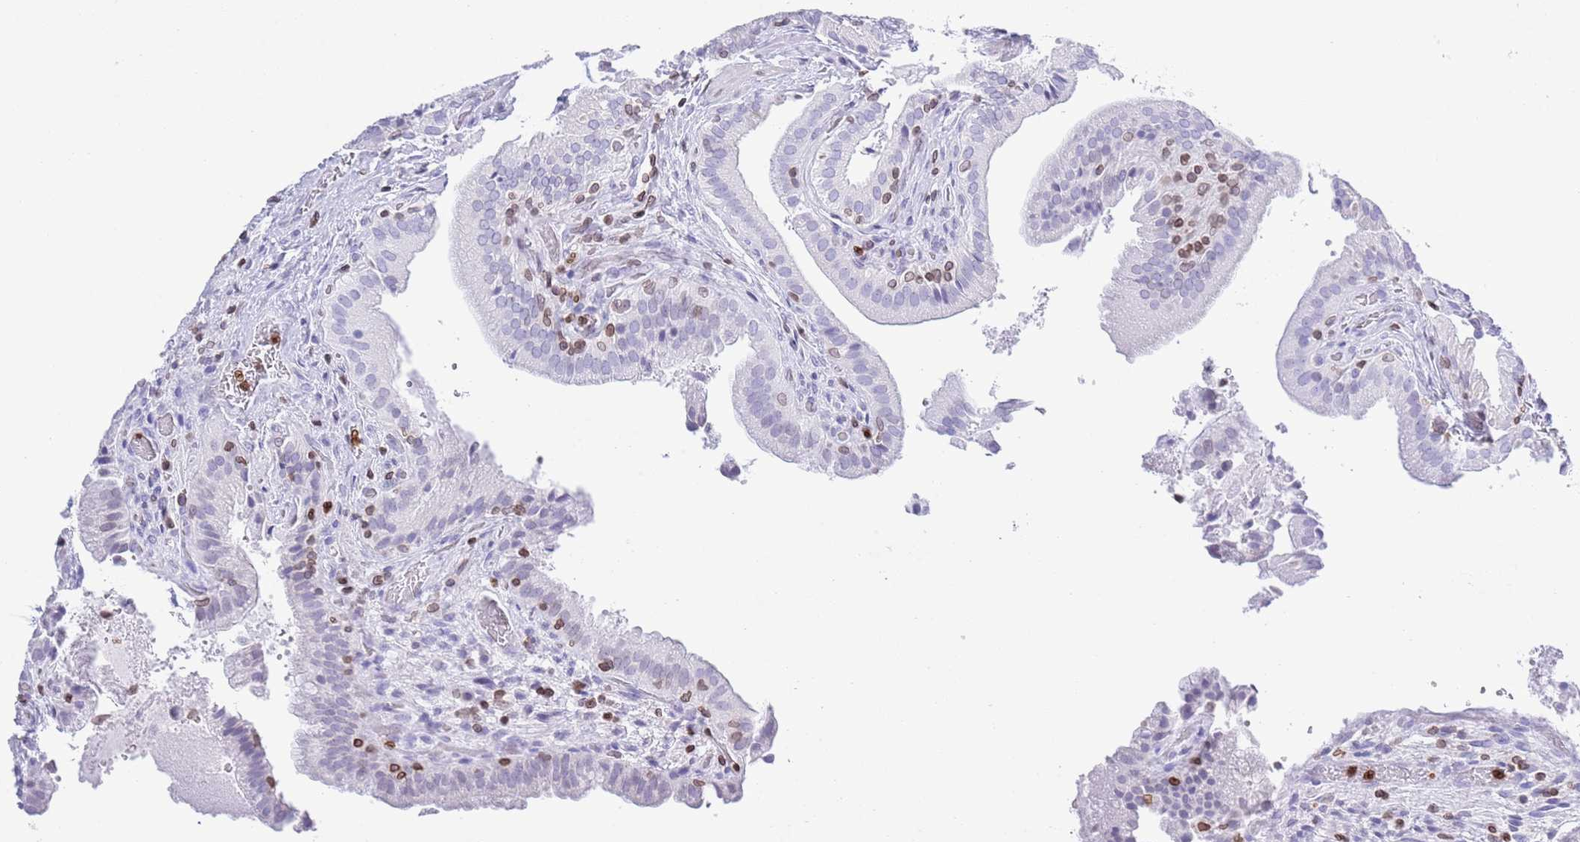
{"staining": {"intensity": "negative", "quantity": "none", "location": "none"}, "tissue": "gallbladder", "cell_type": "Glandular cells", "image_type": "normal", "snomed": [{"axis": "morphology", "description": "Normal tissue, NOS"}, {"axis": "topography", "description": "Gallbladder"}], "caption": "This image is of unremarkable gallbladder stained with immunohistochemistry (IHC) to label a protein in brown with the nuclei are counter-stained blue. There is no staining in glandular cells. The staining was performed using DAB (3,3'-diaminobenzidine) to visualize the protein expression in brown, while the nuclei were stained in blue with hematoxylin (Magnification: 20x).", "gene": "LBR", "patient": {"sex": "male", "age": 24}}